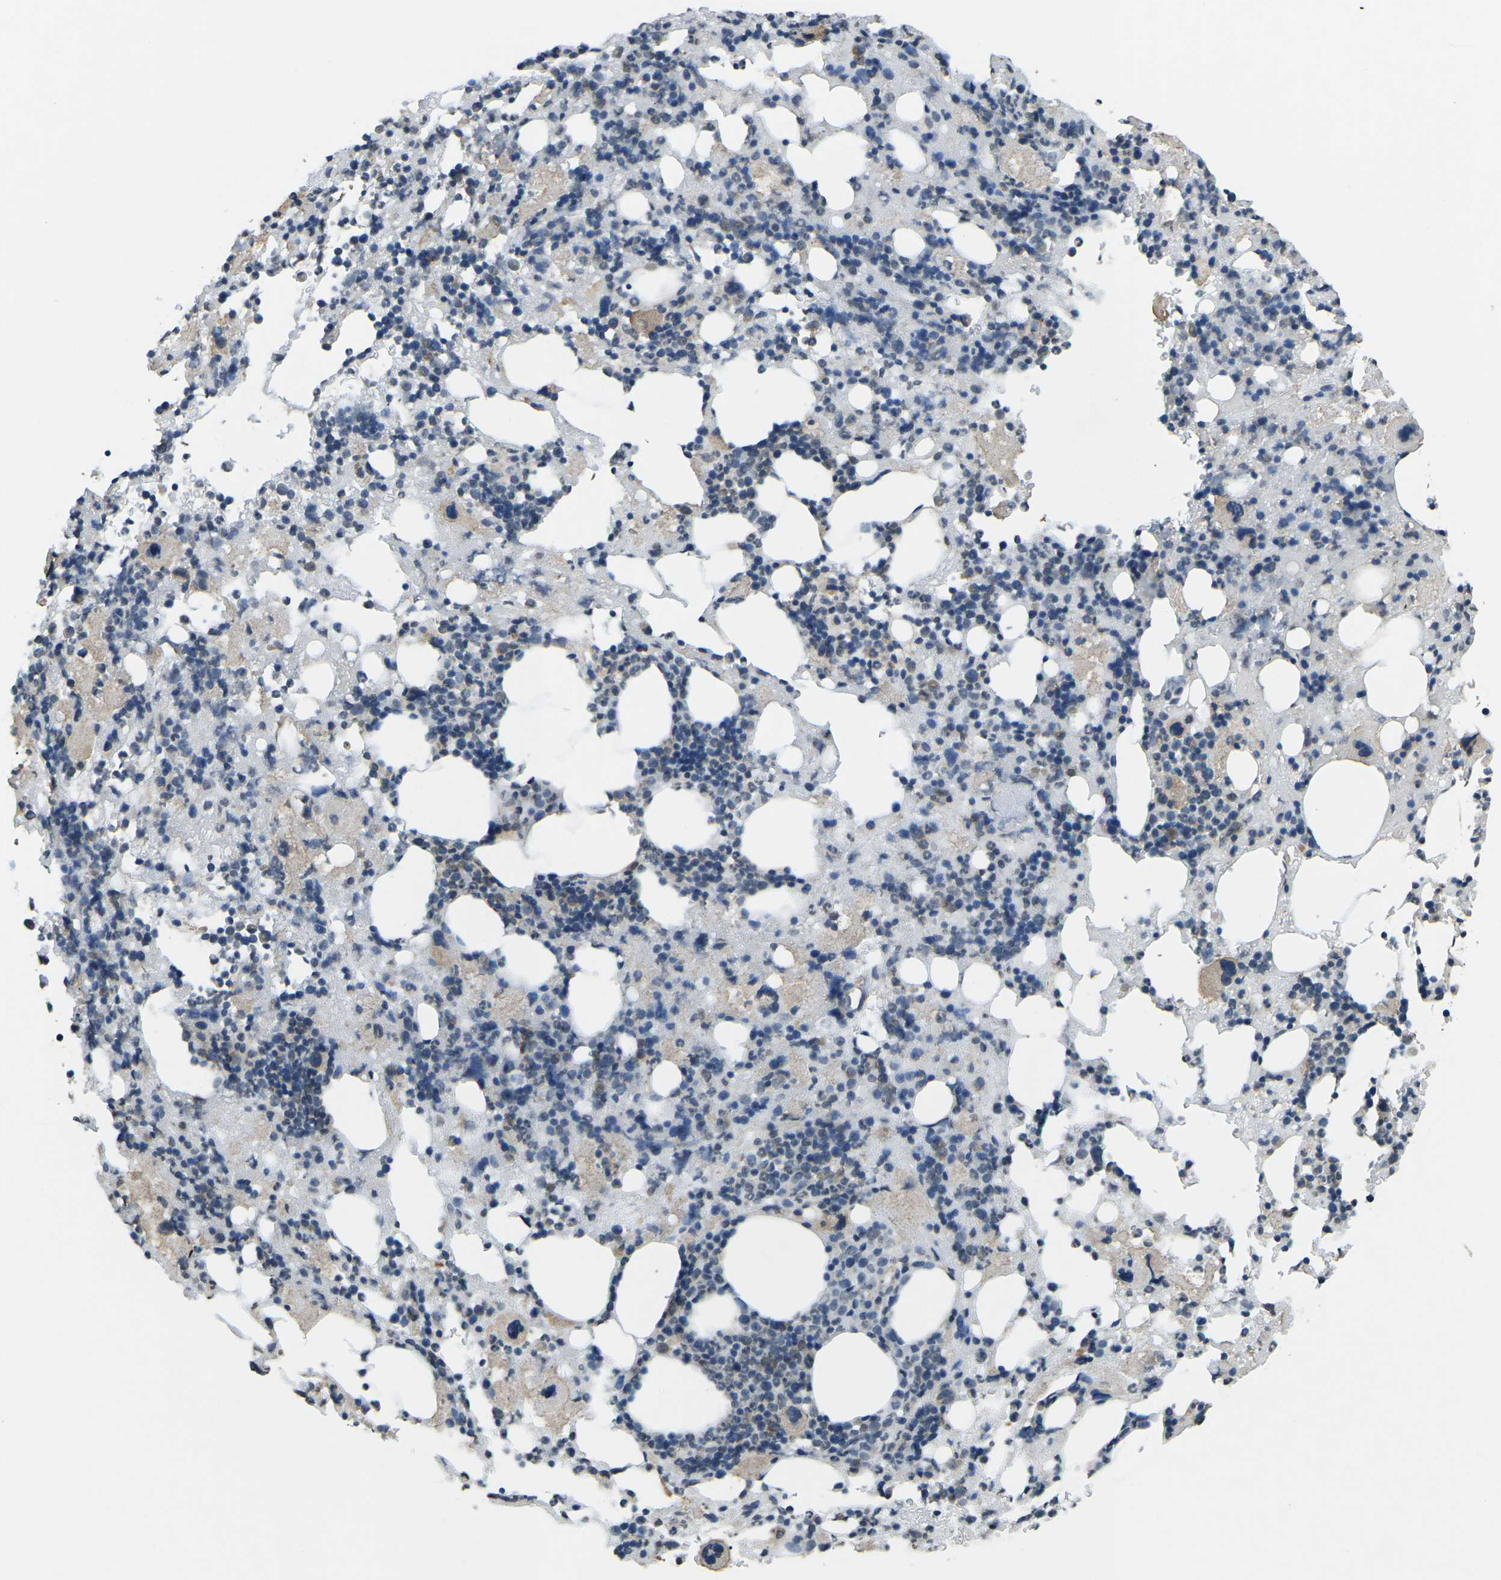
{"staining": {"intensity": "weak", "quantity": "<25%", "location": "cytoplasmic/membranous"}, "tissue": "bone marrow", "cell_type": "Hematopoietic cells", "image_type": "normal", "snomed": [{"axis": "morphology", "description": "Normal tissue, NOS"}, {"axis": "morphology", "description": "Inflammation, NOS"}, {"axis": "topography", "description": "Bone marrow"}], "caption": "The image displays no staining of hematopoietic cells in normal bone marrow. (DAB immunohistochemistry (IHC) visualized using brightfield microscopy, high magnification).", "gene": "TFR2", "patient": {"sex": "female", "age": 64}}